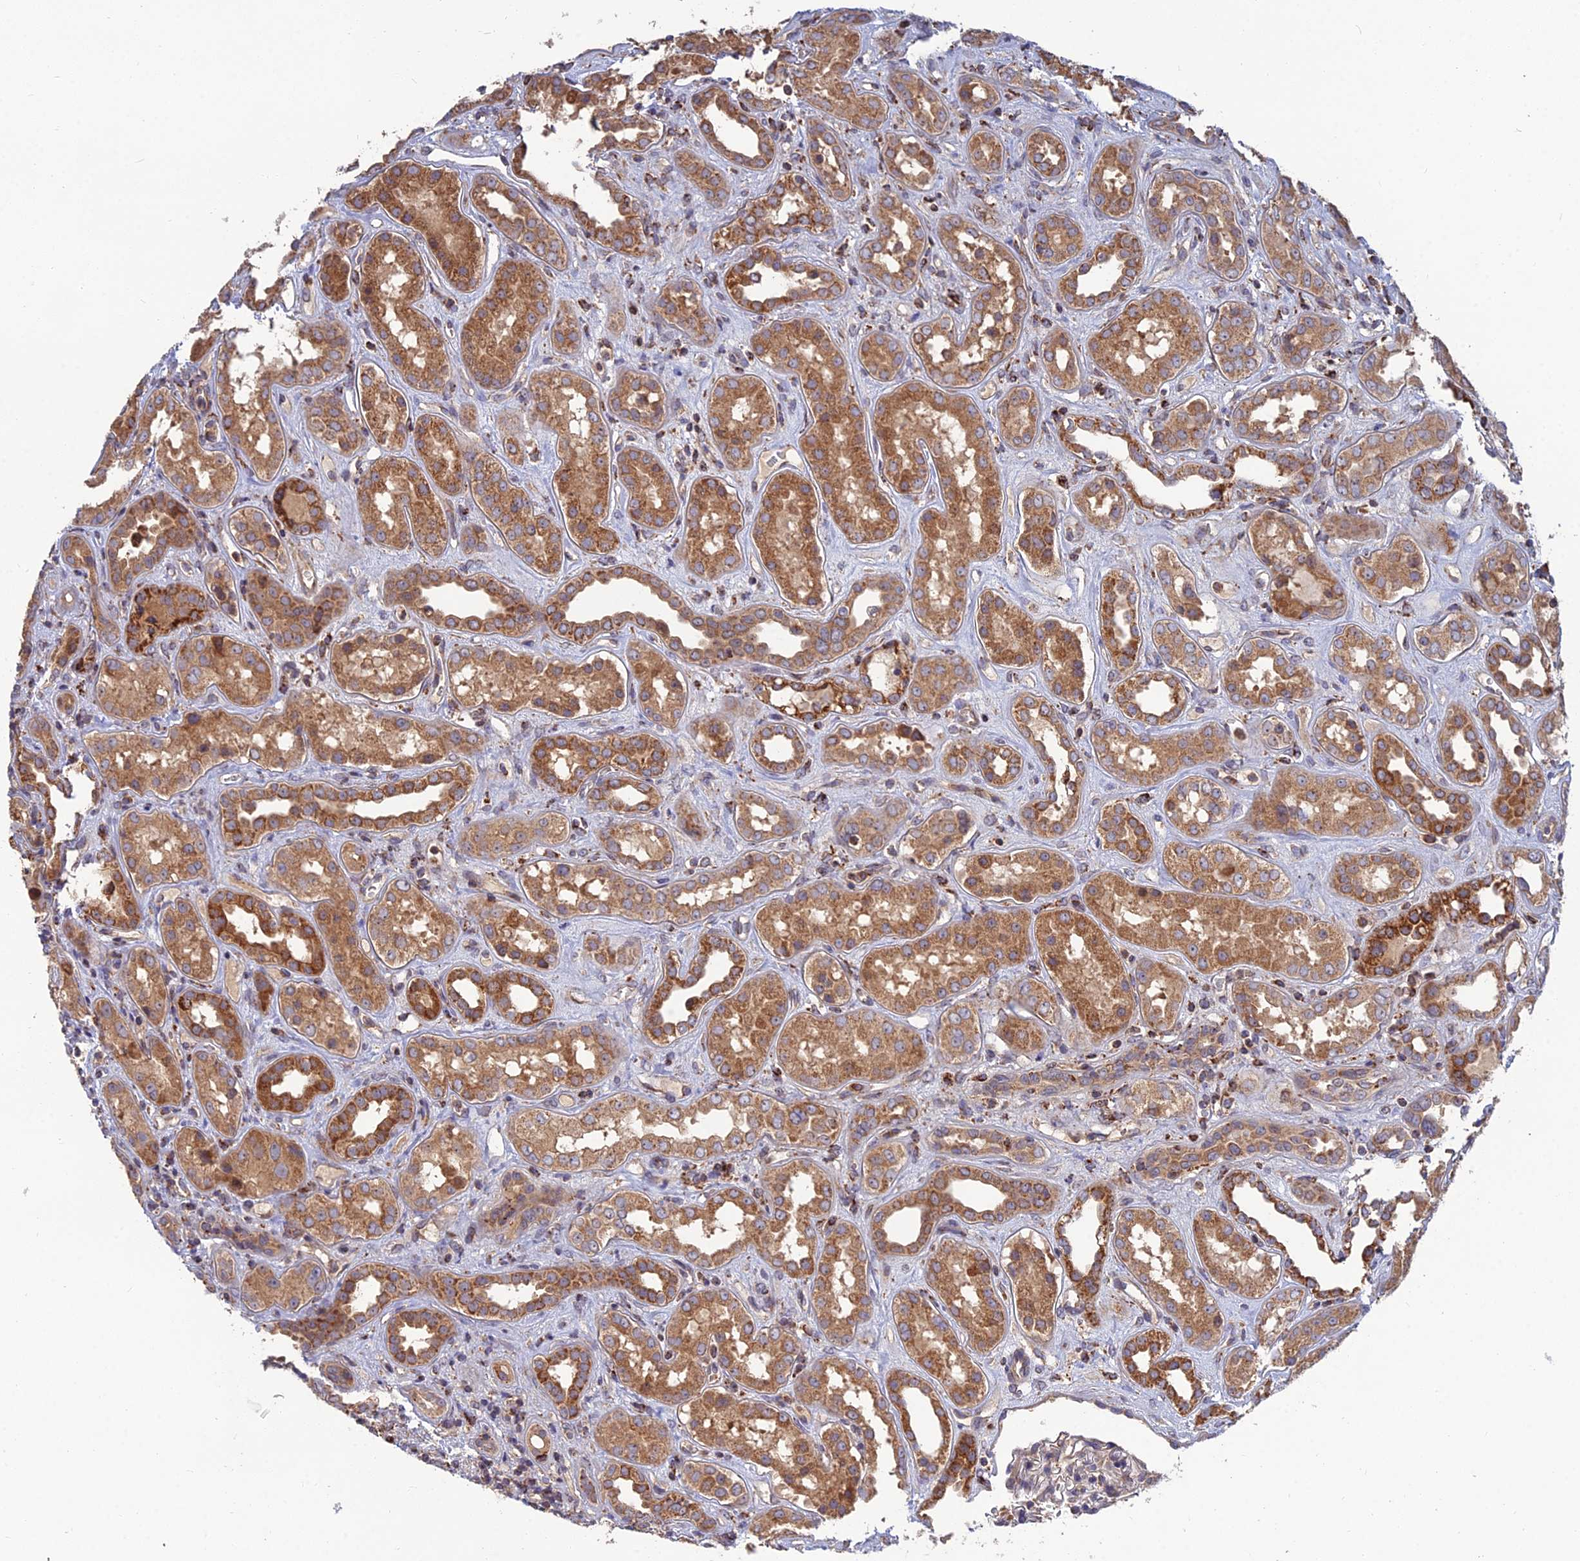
{"staining": {"intensity": "moderate", "quantity": "<25%", "location": "cytoplasmic/membranous"}, "tissue": "kidney", "cell_type": "Cells in glomeruli", "image_type": "normal", "snomed": [{"axis": "morphology", "description": "Normal tissue, NOS"}, {"axis": "topography", "description": "Kidney"}], "caption": "IHC of benign kidney exhibits low levels of moderate cytoplasmic/membranous staining in about <25% of cells in glomeruli. The staining was performed using DAB (3,3'-diaminobenzidine) to visualize the protein expression in brown, while the nuclei were stained in blue with hematoxylin (Magnification: 20x).", "gene": "RIC8B", "patient": {"sex": "male", "age": 59}}